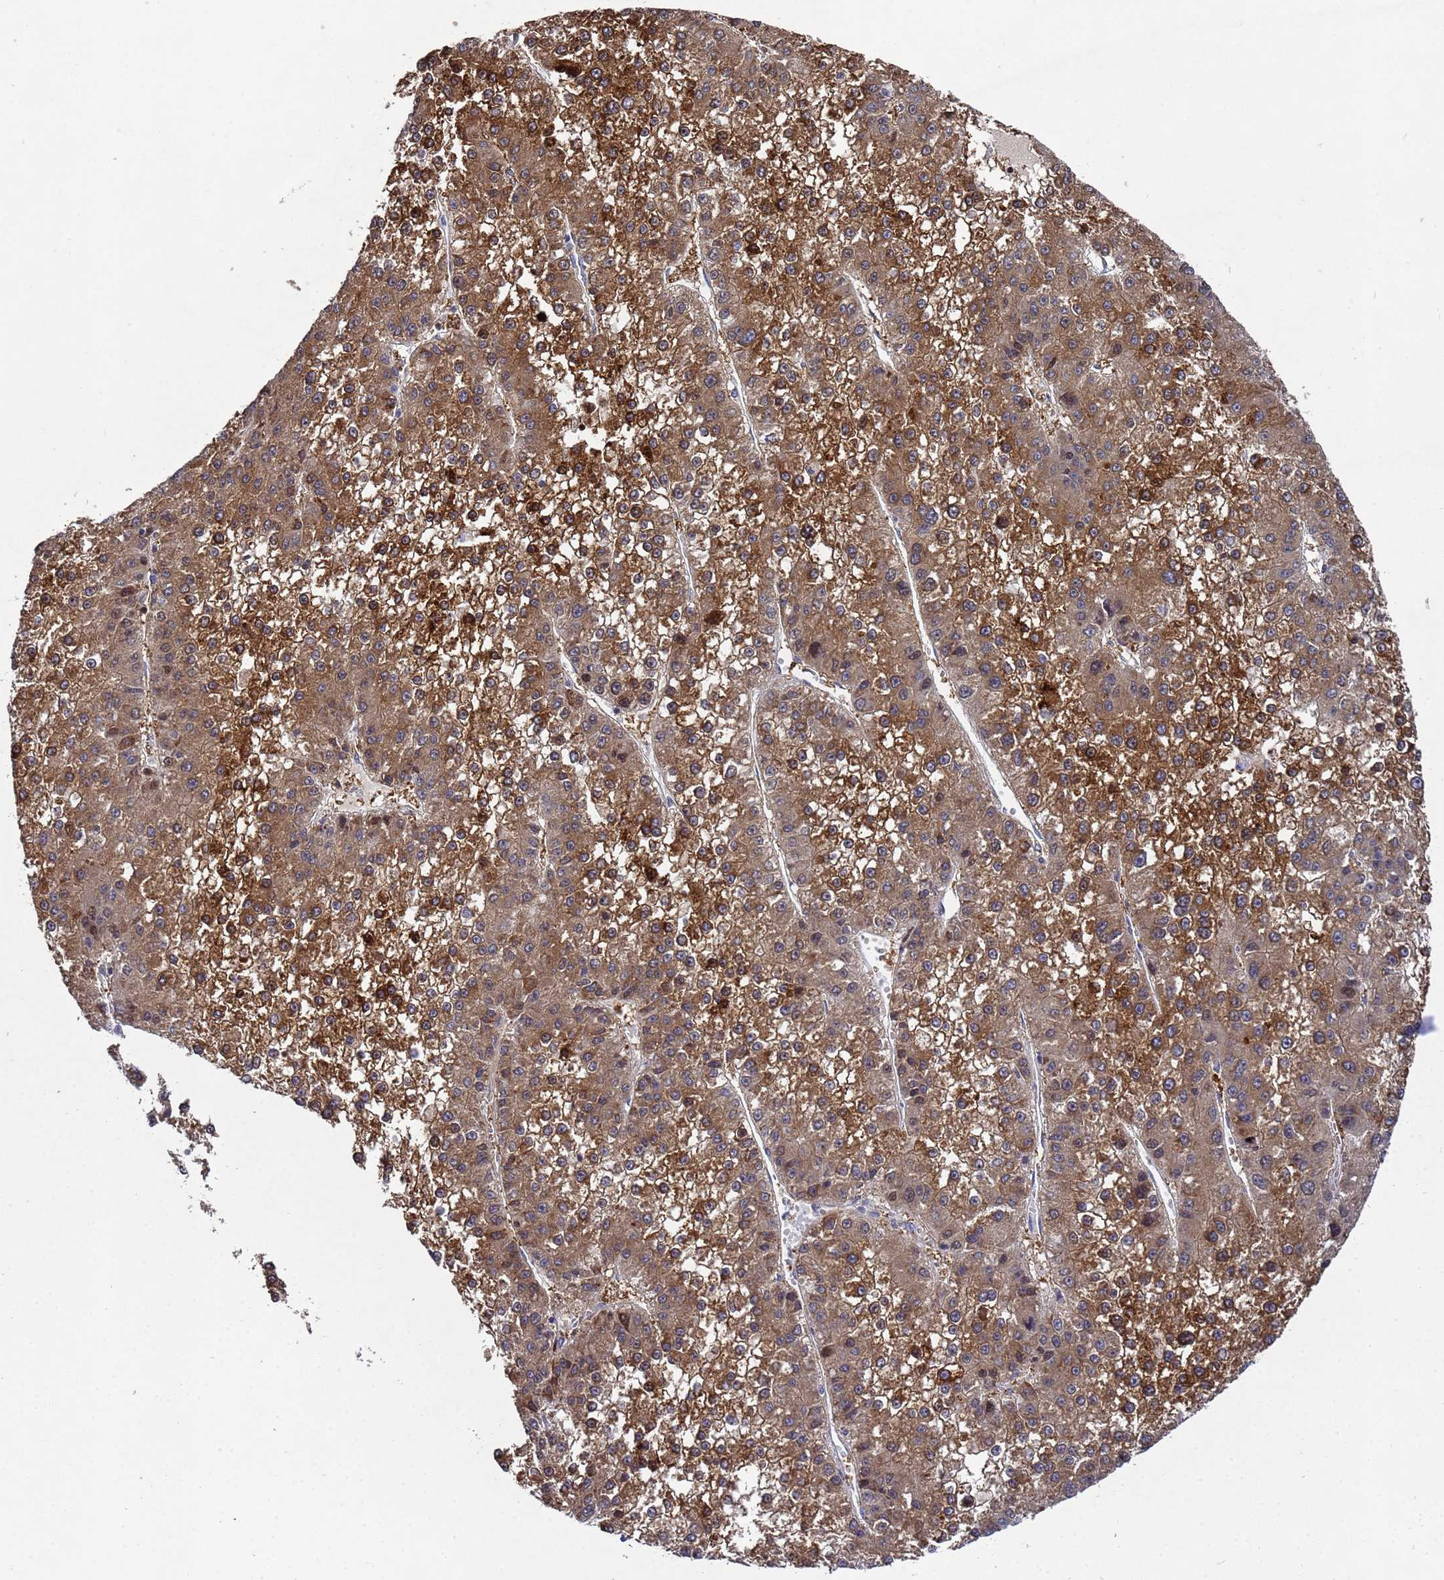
{"staining": {"intensity": "moderate", "quantity": ">75%", "location": "cytoplasmic/membranous"}, "tissue": "liver cancer", "cell_type": "Tumor cells", "image_type": "cancer", "snomed": [{"axis": "morphology", "description": "Carcinoma, Hepatocellular, NOS"}, {"axis": "topography", "description": "Liver"}], "caption": "A brown stain labels moderate cytoplasmic/membranous staining of a protein in human liver hepatocellular carcinoma tumor cells. Using DAB (3,3'-diaminobenzidine) (brown) and hematoxylin (blue) stains, captured at high magnification using brightfield microscopy.", "gene": "NSUN6", "patient": {"sex": "female", "age": 73}}